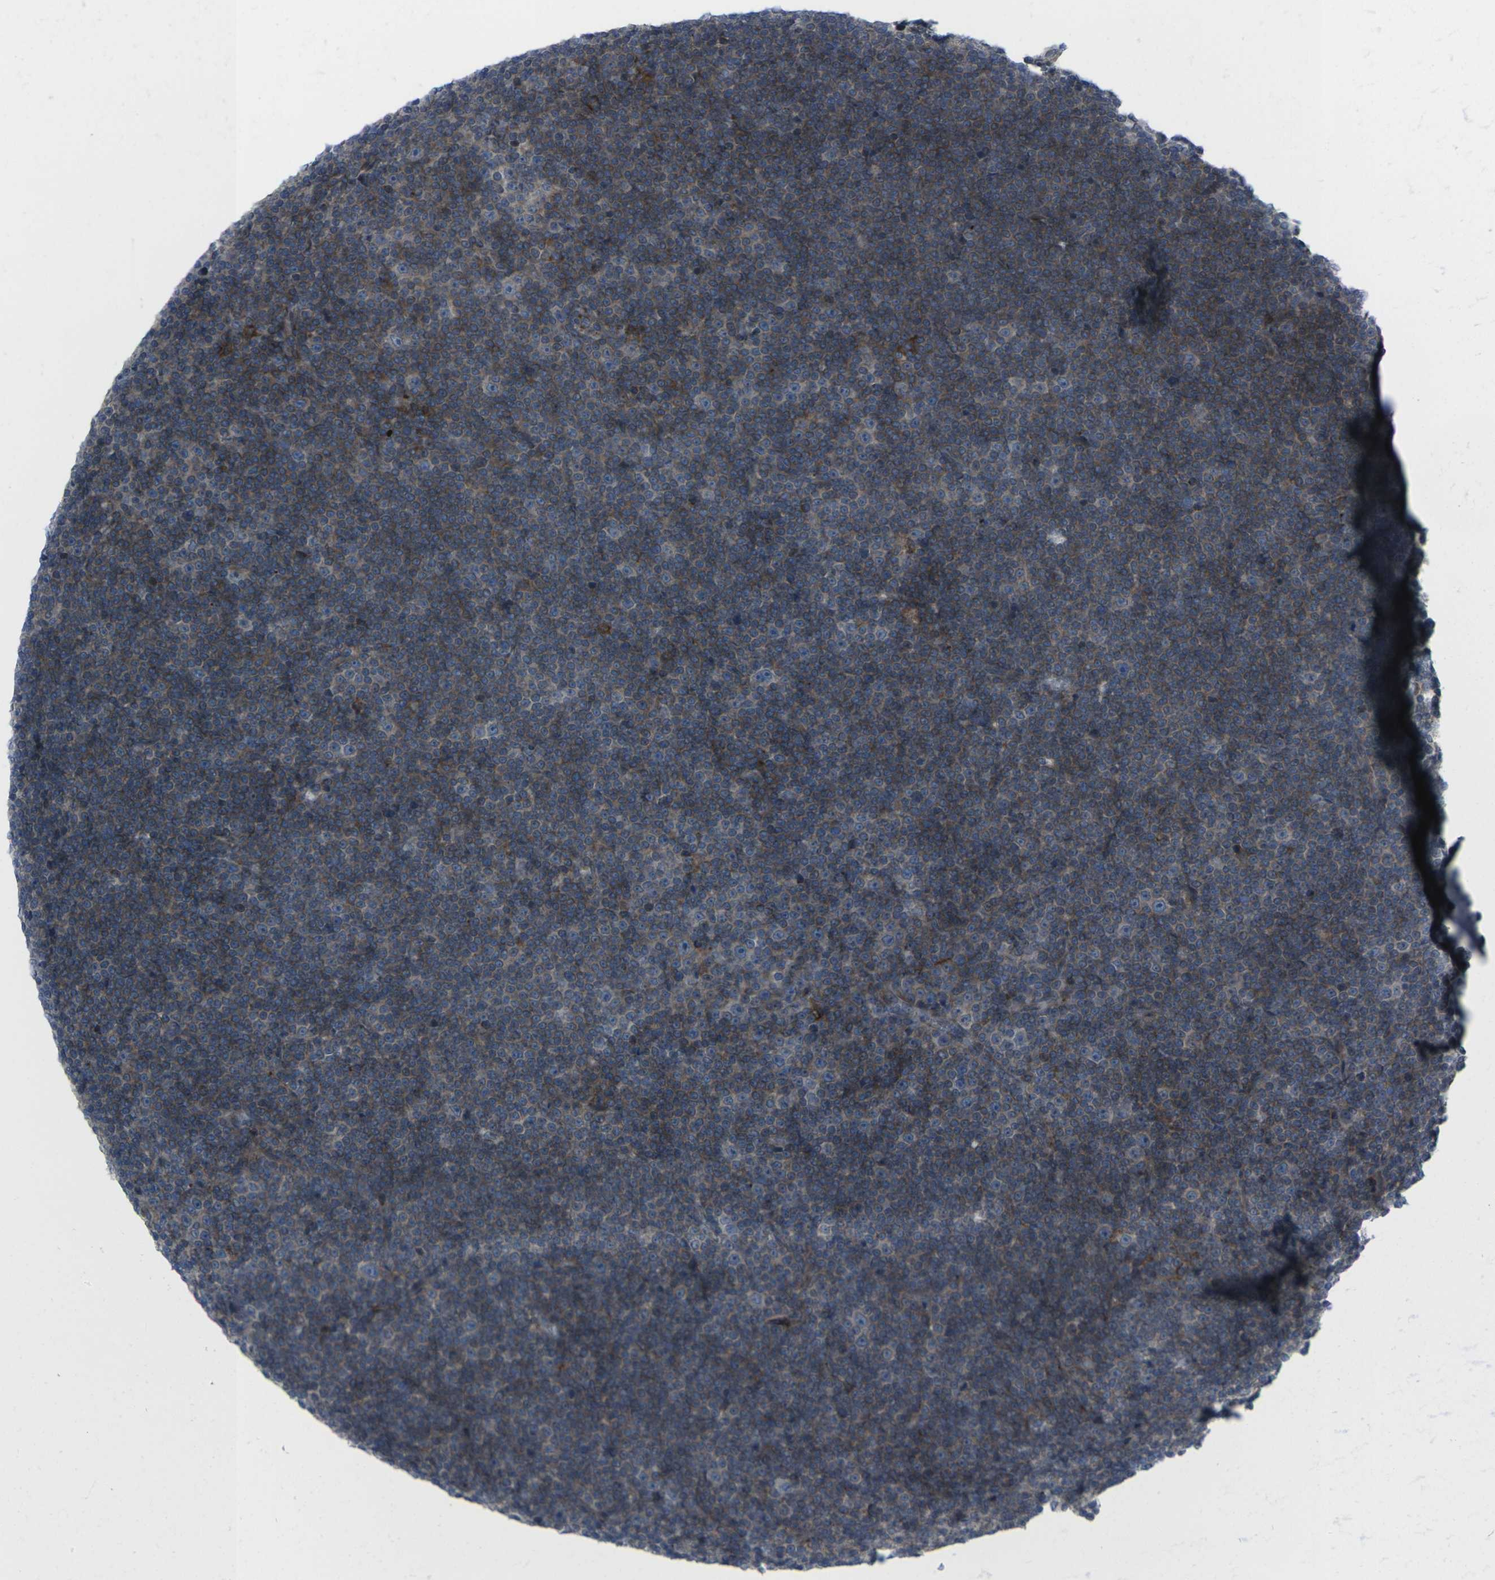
{"staining": {"intensity": "moderate", "quantity": "25%-75%", "location": "cytoplasmic/membranous"}, "tissue": "lymphoma", "cell_type": "Tumor cells", "image_type": "cancer", "snomed": [{"axis": "morphology", "description": "Malignant lymphoma, non-Hodgkin's type, Low grade"}, {"axis": "topography", "description": "Lymph node"}], "caption": "Protein staining of low-grade malignant lymphoma, non-Hodgkin's type tissue demonstrates moderate cytoplasmic/membranous expression in approximately 25%-75% of tumor cells. The staining was performed using DAB, with brown indicating positive protein expression. Nuclei are stained blue with hematoxylin.", "gene": "CCR10", "patient": {"sex": "female", "age": 67}}